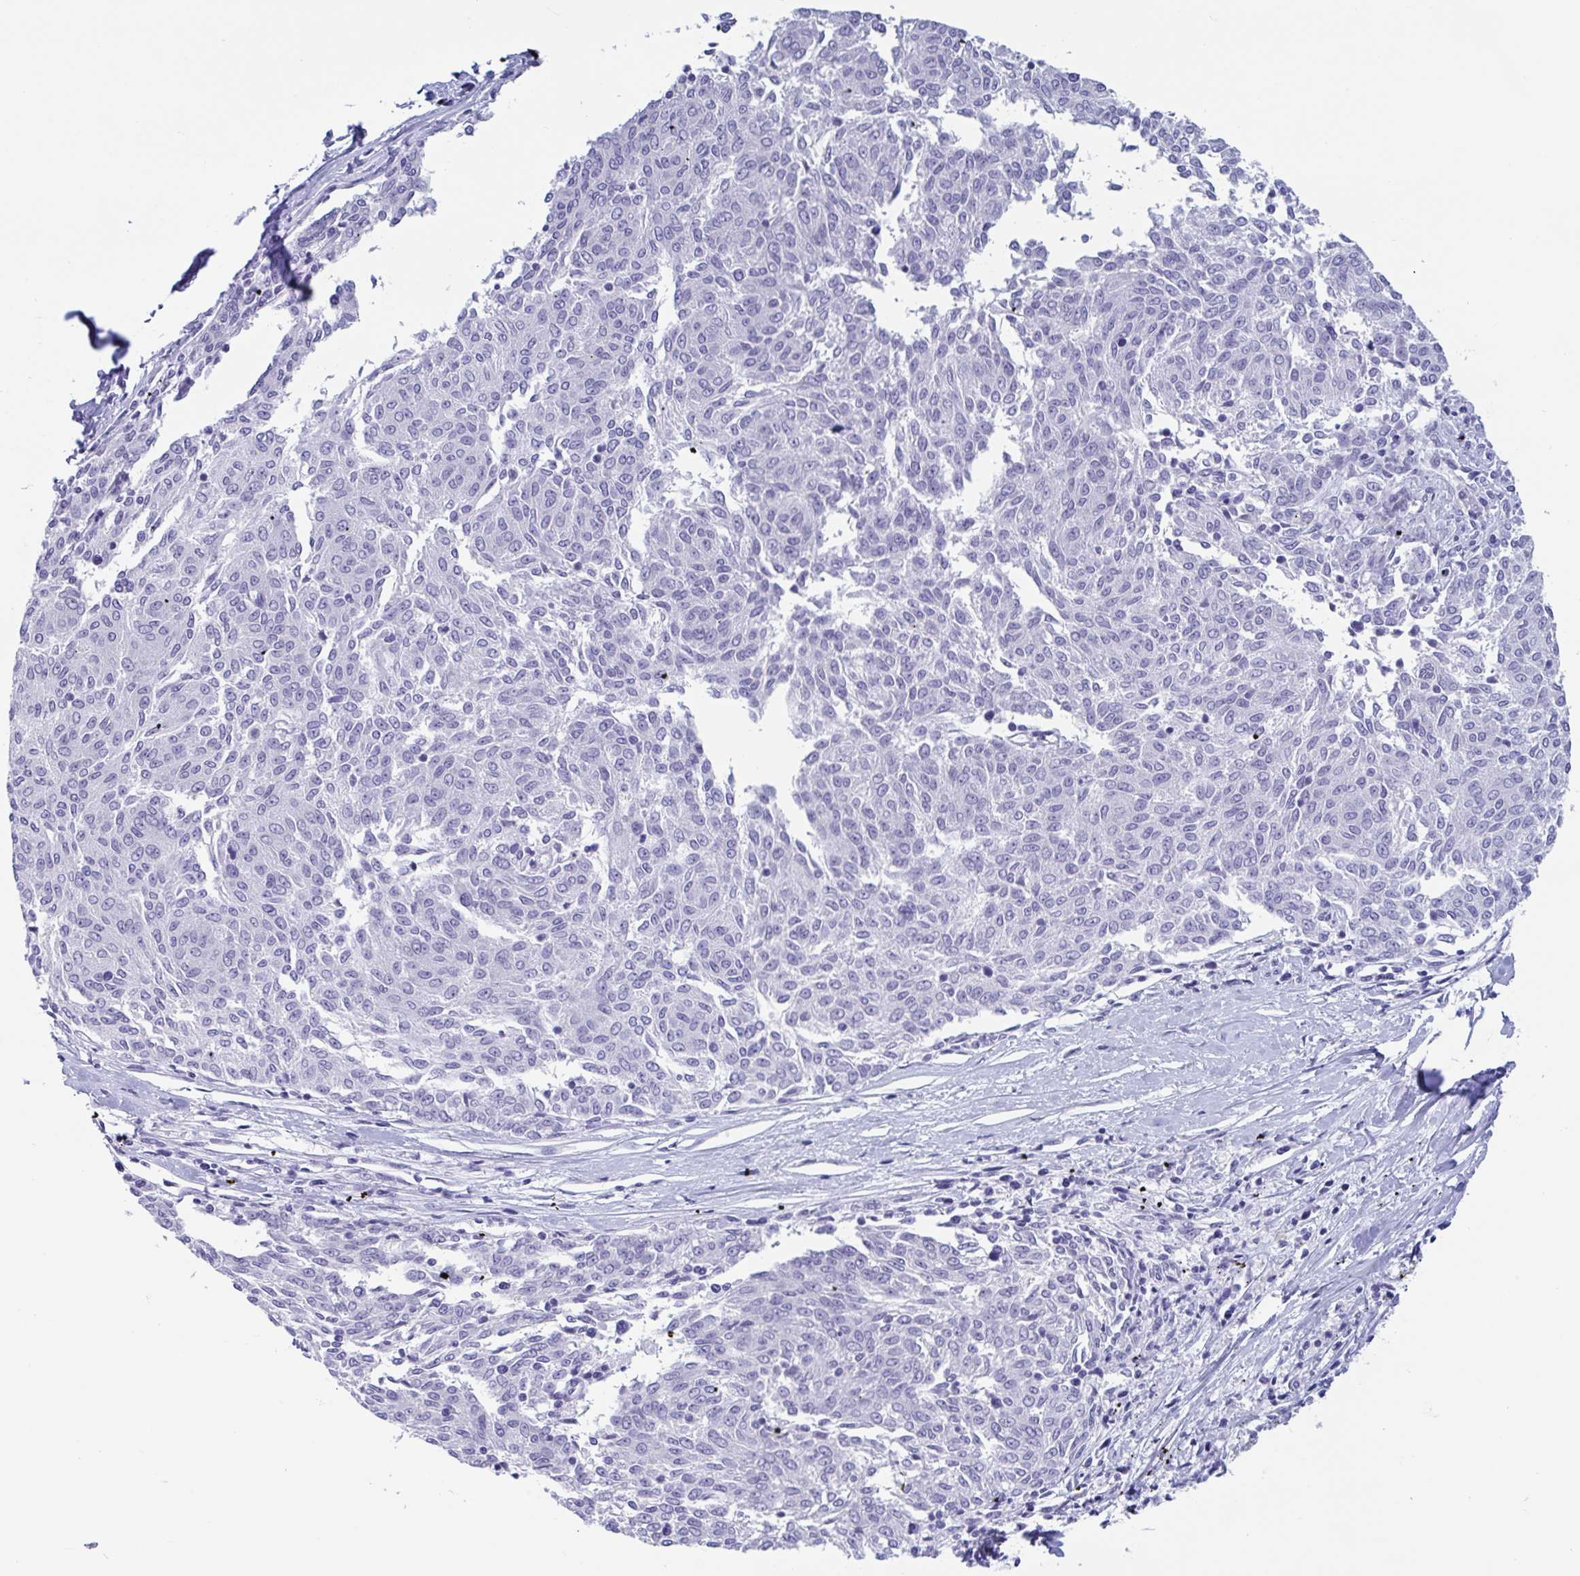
{"staining": {"intensity": "negative", "quantity": "none", "location": "none"}, "tissue": "melanoma", "cell_type": "Tumor cells", "image_type": "cancer", "snomed": [{"axis": "morphology", "description": "Malignant melanoma, NOS"}, {"axis": "topography", "description": "Skin"}], "caption": "Immunohistochemistry (IHC) image of malignant melanoma stained for a protein (brown), which displays no expression in tumor cells.", "gene": "CDX4", "patient": {"sex": "female", "age": 72}}